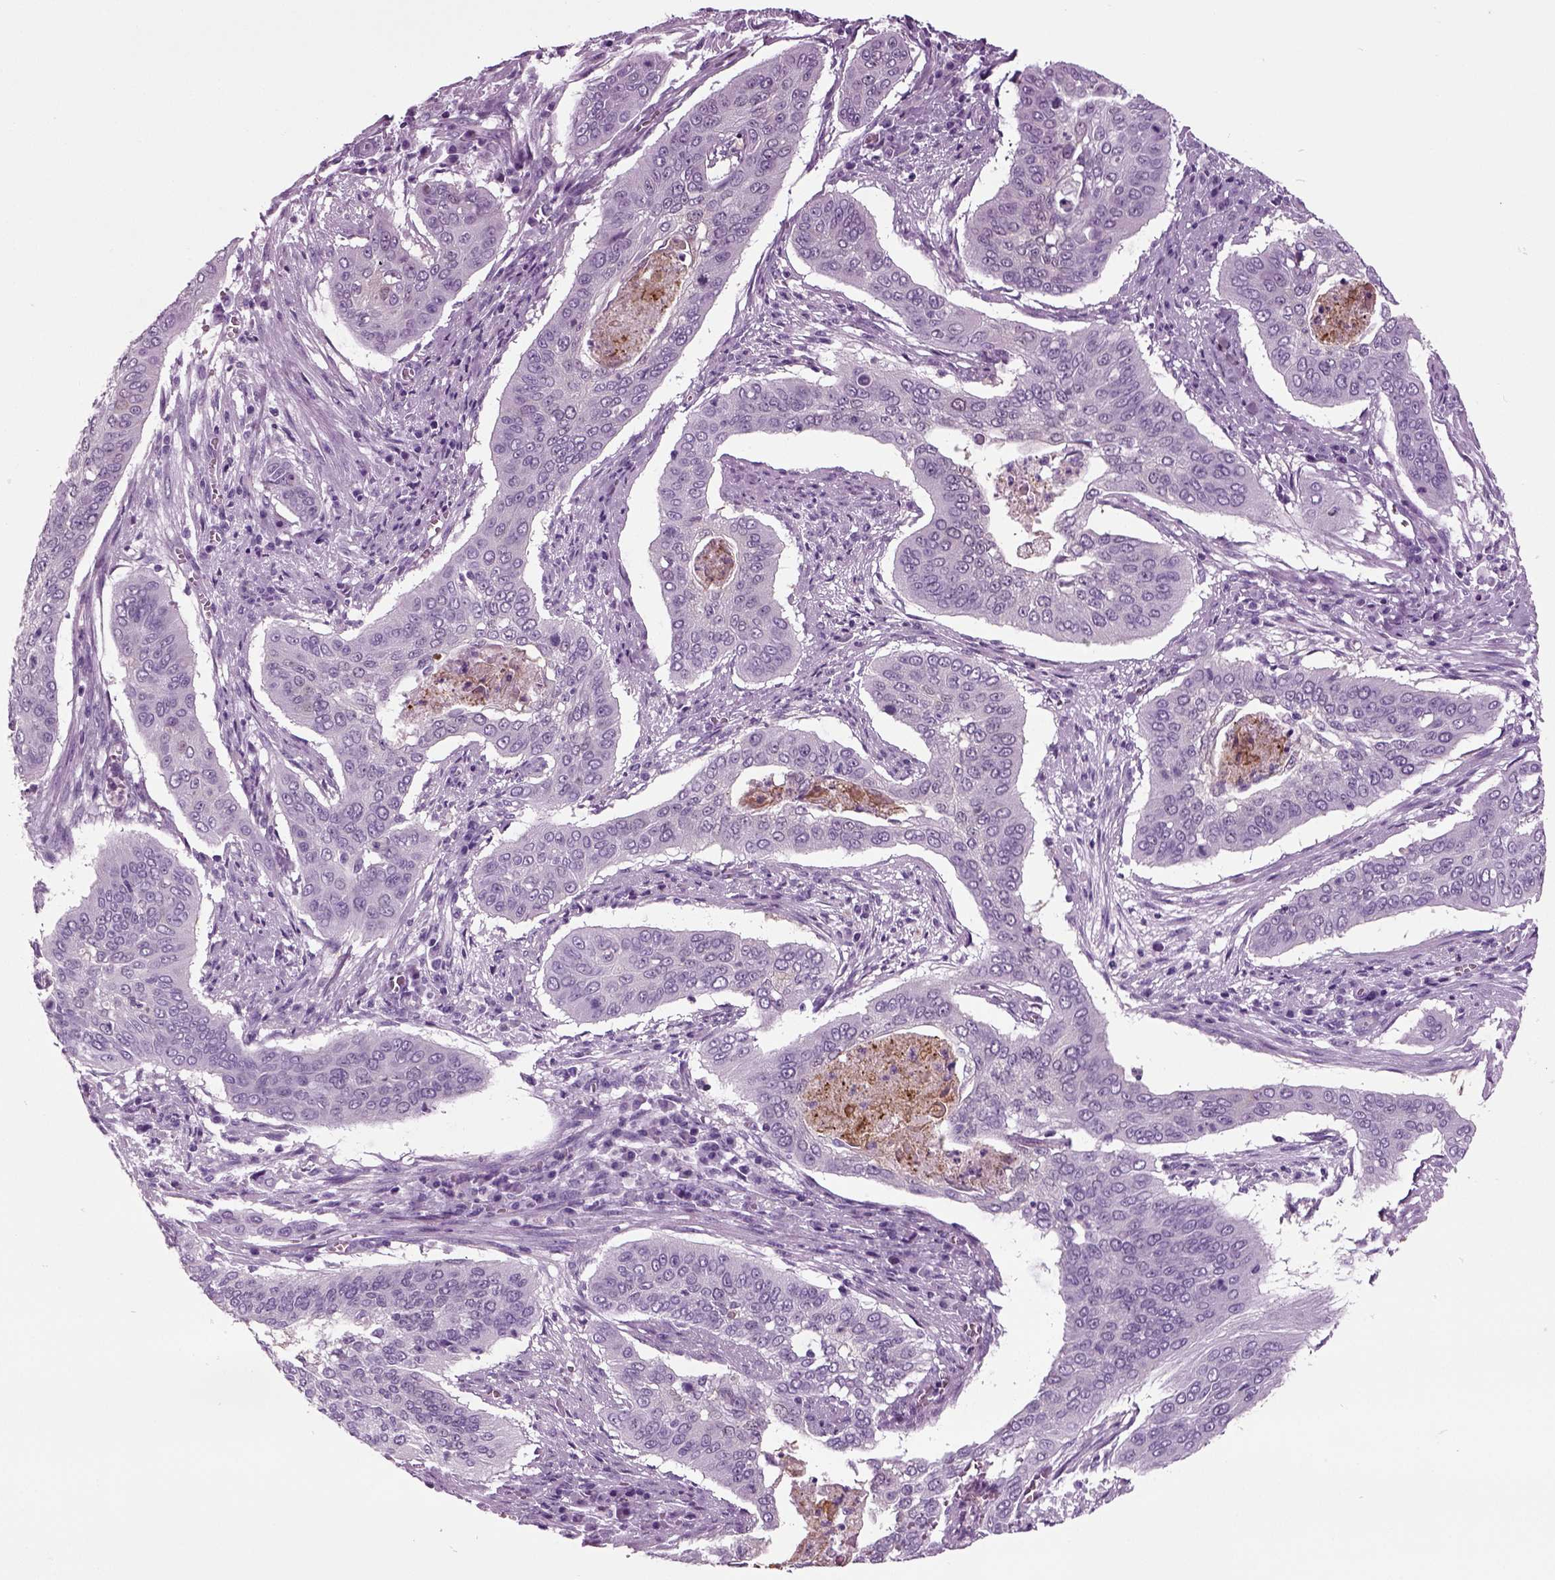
{"staining": {"intensity": "negative", "quantity": "none", "location": "none"}, "tissue": "cervical cancer", "cell_type": "Tumor cells", "image_type": "cancer", "snomed": [{"axis": "morphology", "description": "Squamous cell carcinoma, NOS"}, {"axis": "topography", "description": "Cervix"}], "caption": "Protein analysis of cervical cancer (squamous cell carcinoma) exhibits no significant expression in tumor cells.", "gene": "CRABP1", "patient": {"sex": "female", "age": 39}}